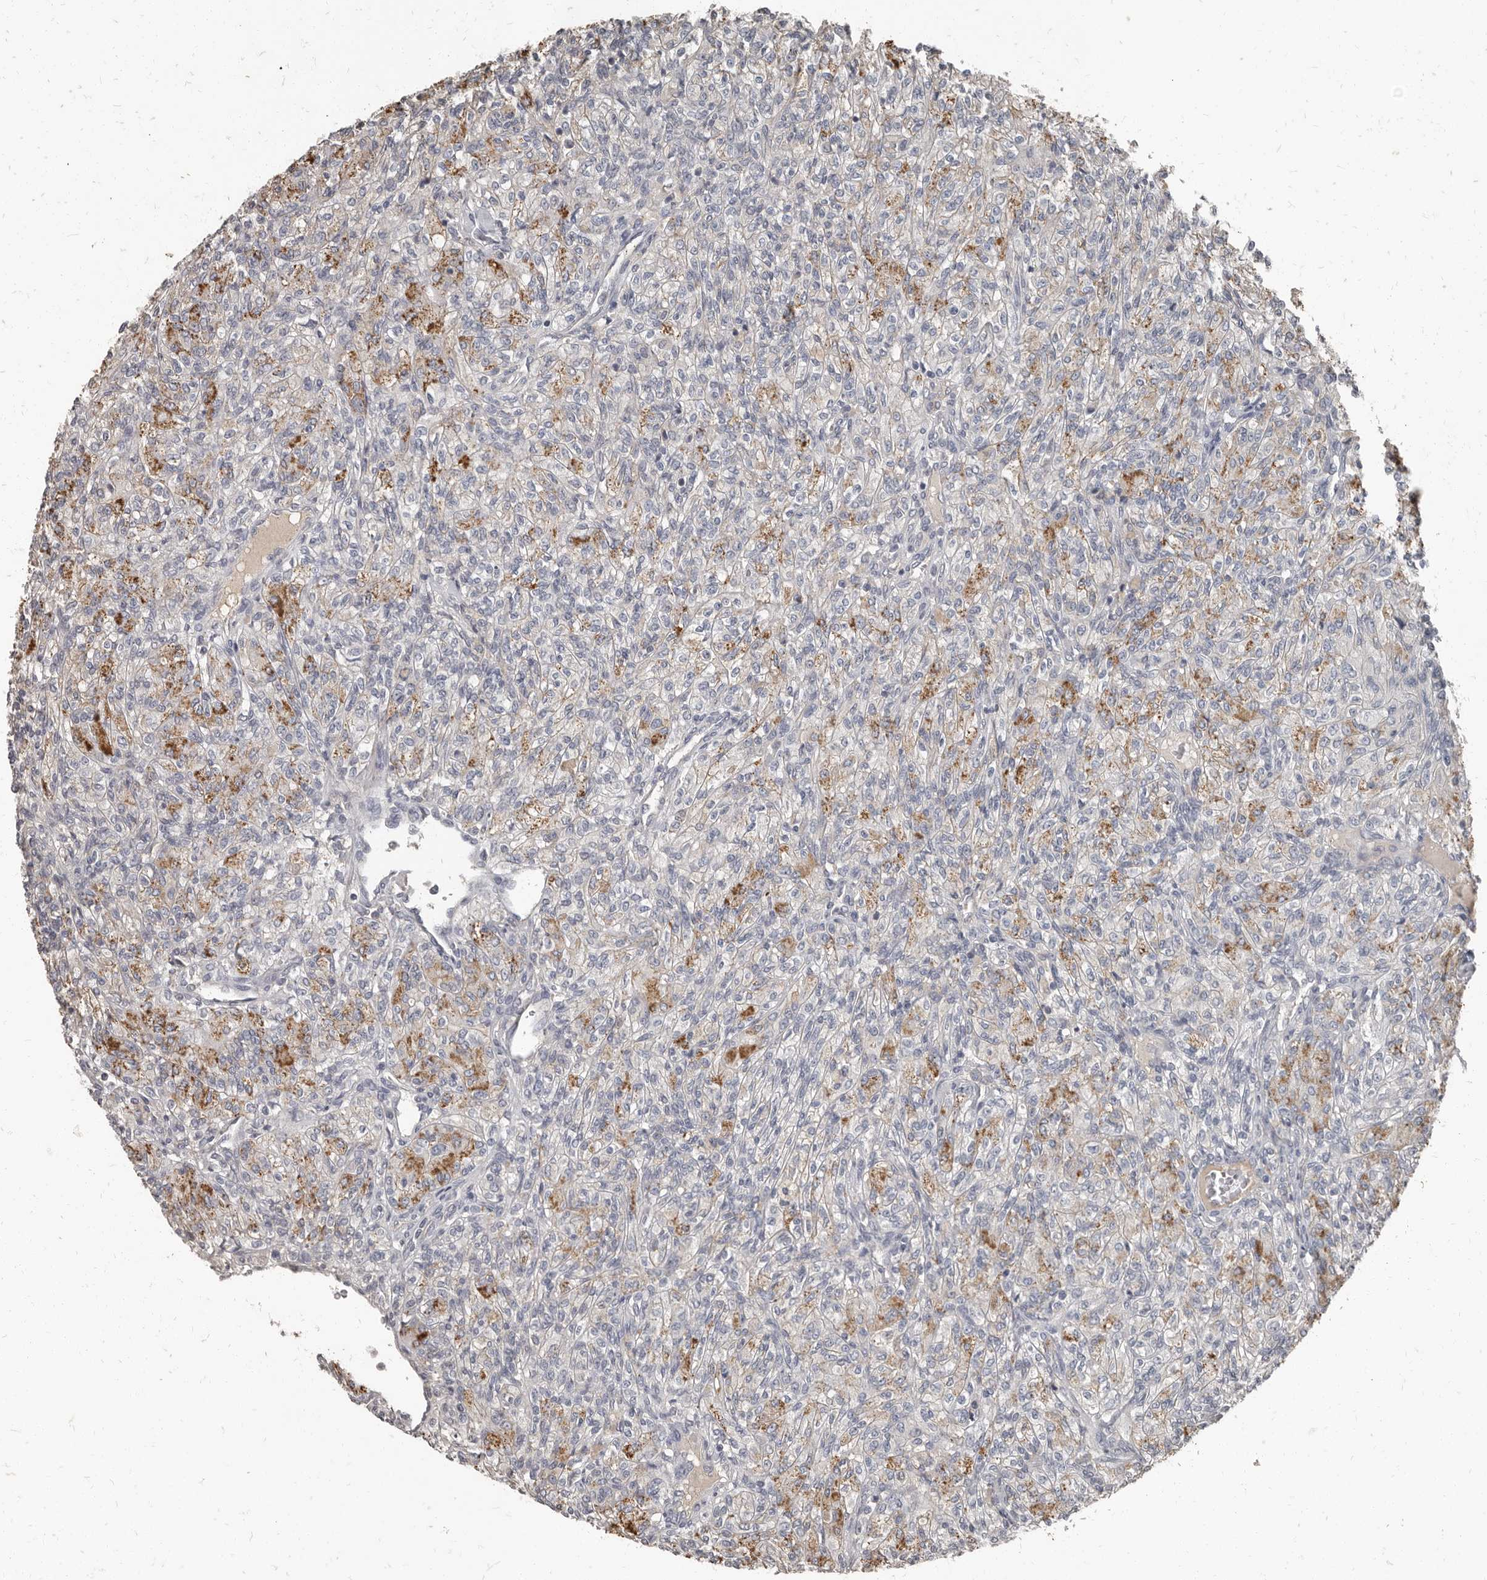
{"staining": {"intensity": "moderate", "quantity": "25%-75%", "location": "cytoplasmic/membranous"}, "tissue": "renal cancer", "cell_type": "Tumor cells", "image_type": "cancer", "snomed": [{"axis": "morphology", "description": "Adenocarcinoma, NOS"}, {"axis": "topography", "description": "Kidney"}], "caption": "Adenocarcinoma (renal) stained for a protein shows moderate cytoplasmic/membranous positivity in tumor cells. Ihc stains the protein in brown and the nuclei are stained blue.", "gene": "CA6", "patient": {"sex": "male", "age": 77}}